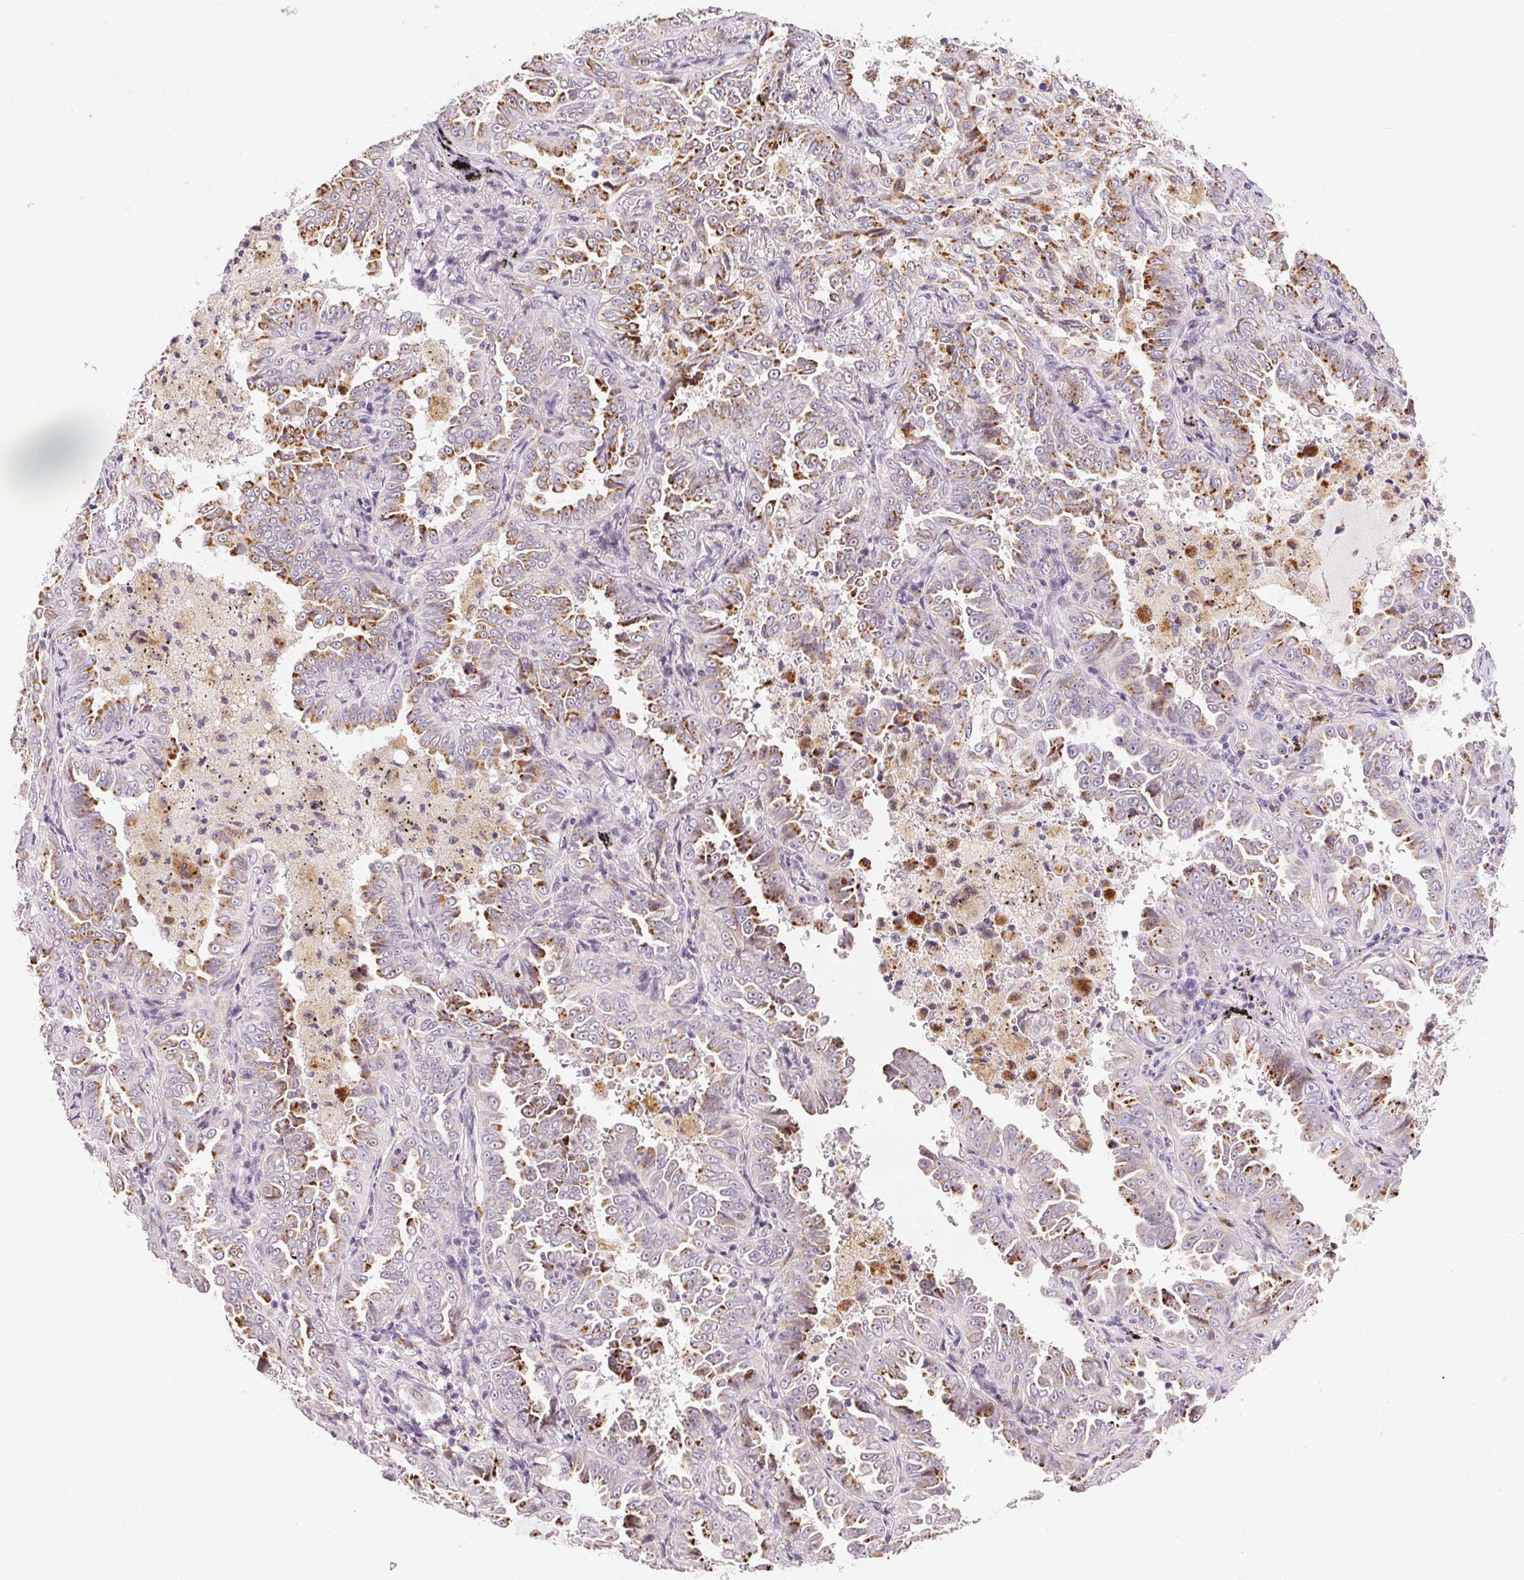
{"staining": {"intensity": "moderate", "quantity": "25%-75%", "location": "cytoplasmic/membranous"}, "tissue": "lung cancer", "cell_type": "Tumor cells", "image_type": "cancer", "snomed": [{"axis": "morphology", "description": "Adenocarcinoma, NOS"}, {"axis": "topography", "description": "Lung"}], "caption": "High-power microscopy captured an immunohistochemistry (IHC) histopathology image of lung cancer (adenocarcinoma), revealing moderate cytoplasmic/membranous positivity in about 25%-75% of tumor cells. (DAB IHC with brightfield microscopy, high magnification).", "gene": "GSDMC", "patient": {"sex": "female", "age": 52}}